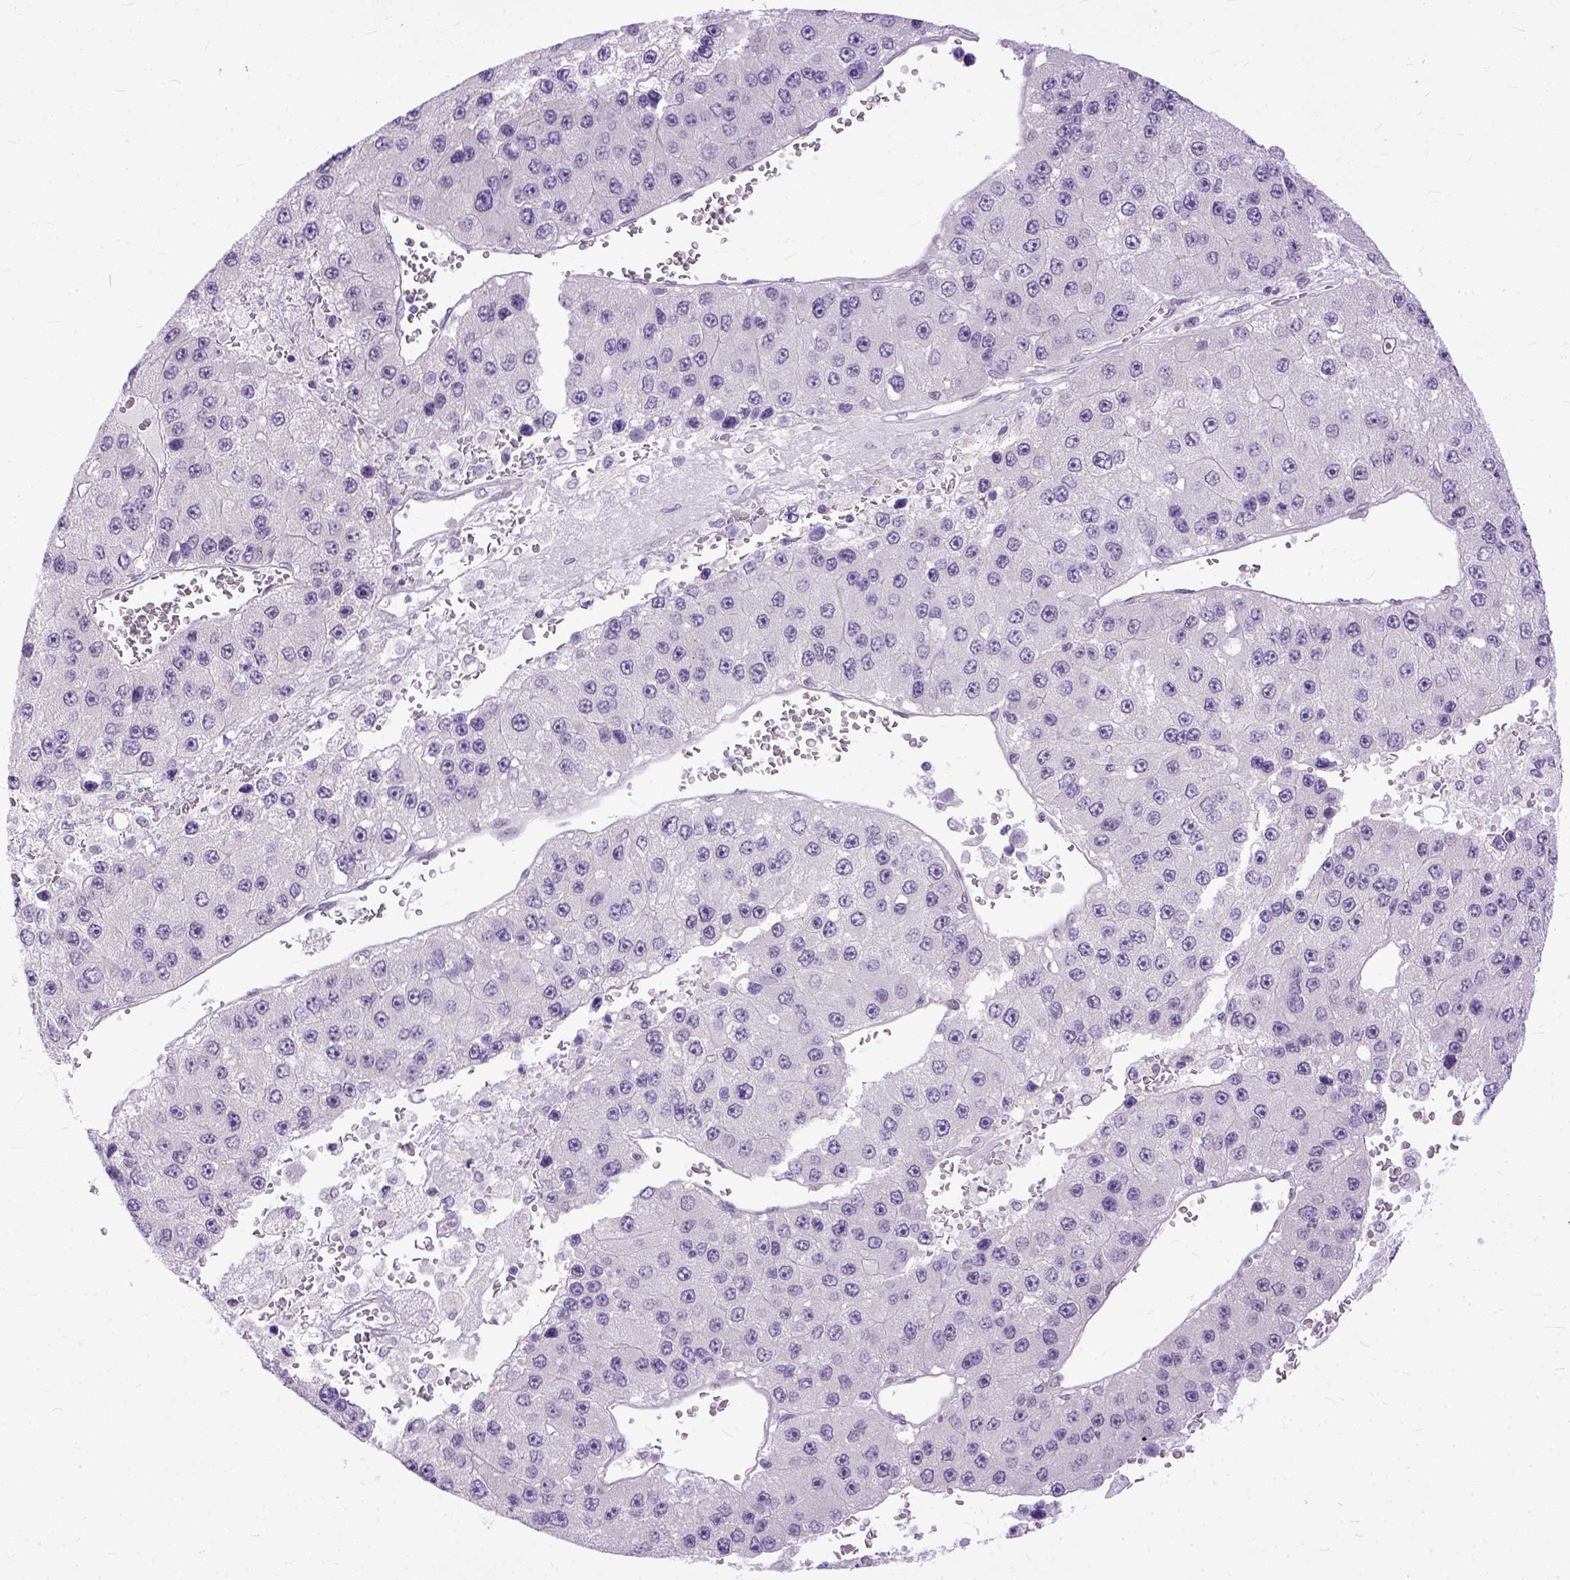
{"staining": {"intensity": "negative", "quantity": "none", "location": "none"}, "tissue": "liver cancer", "cell_type": "Tumor cells", "image_type": "cancer", "snomed": [{"axis": "morphology", "description": "Carcinoma, Hepatocellular, NOS"}, {"axis": "topography", "description": "Liver"}], "caption": "Immunohistochemistry of hepatocellular carcinoma (liver) shows no staining in tumor cells.", "gene": "TCEAL7", "patient": {"sex": "female", "age": 73}}